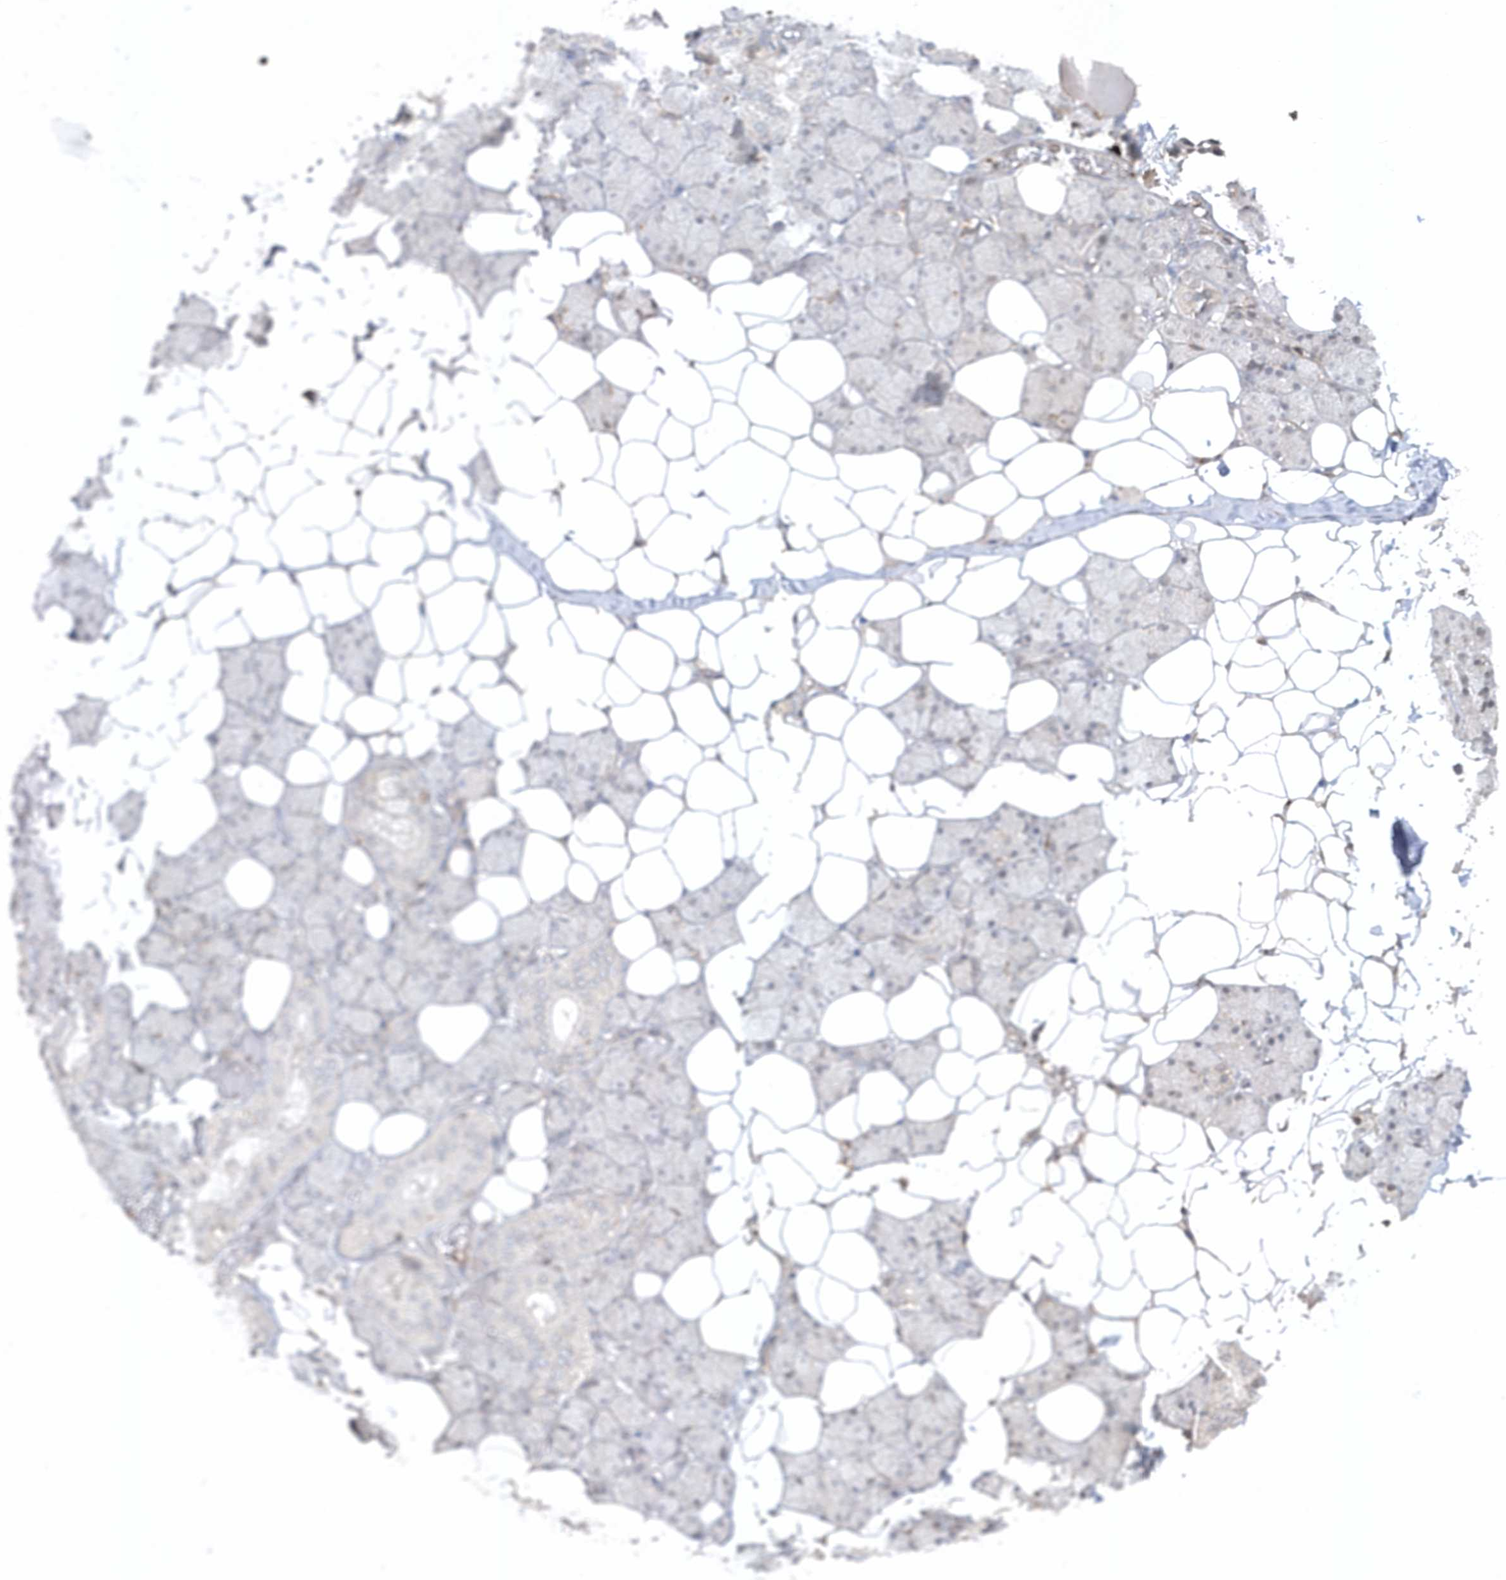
{"staining": {"intensity": "negative", "quantity": "none", "location": "none"}, "tissue": "salivary gland", "cell_type": "Glandular cells", "image_type": "normal", "snomed": [{"axis": "morphology", "description": "Normal tissue, NOS"}, {"axis": "topography", "description": "Salivary gland"}], "caption": "IHC micrograph of unremarkable human salivary gland stained for a protein (brown), which demonstrates no positivity in glandular cells.", "gene": "BSN", "patient": {"sex": "female", "age": 33}}